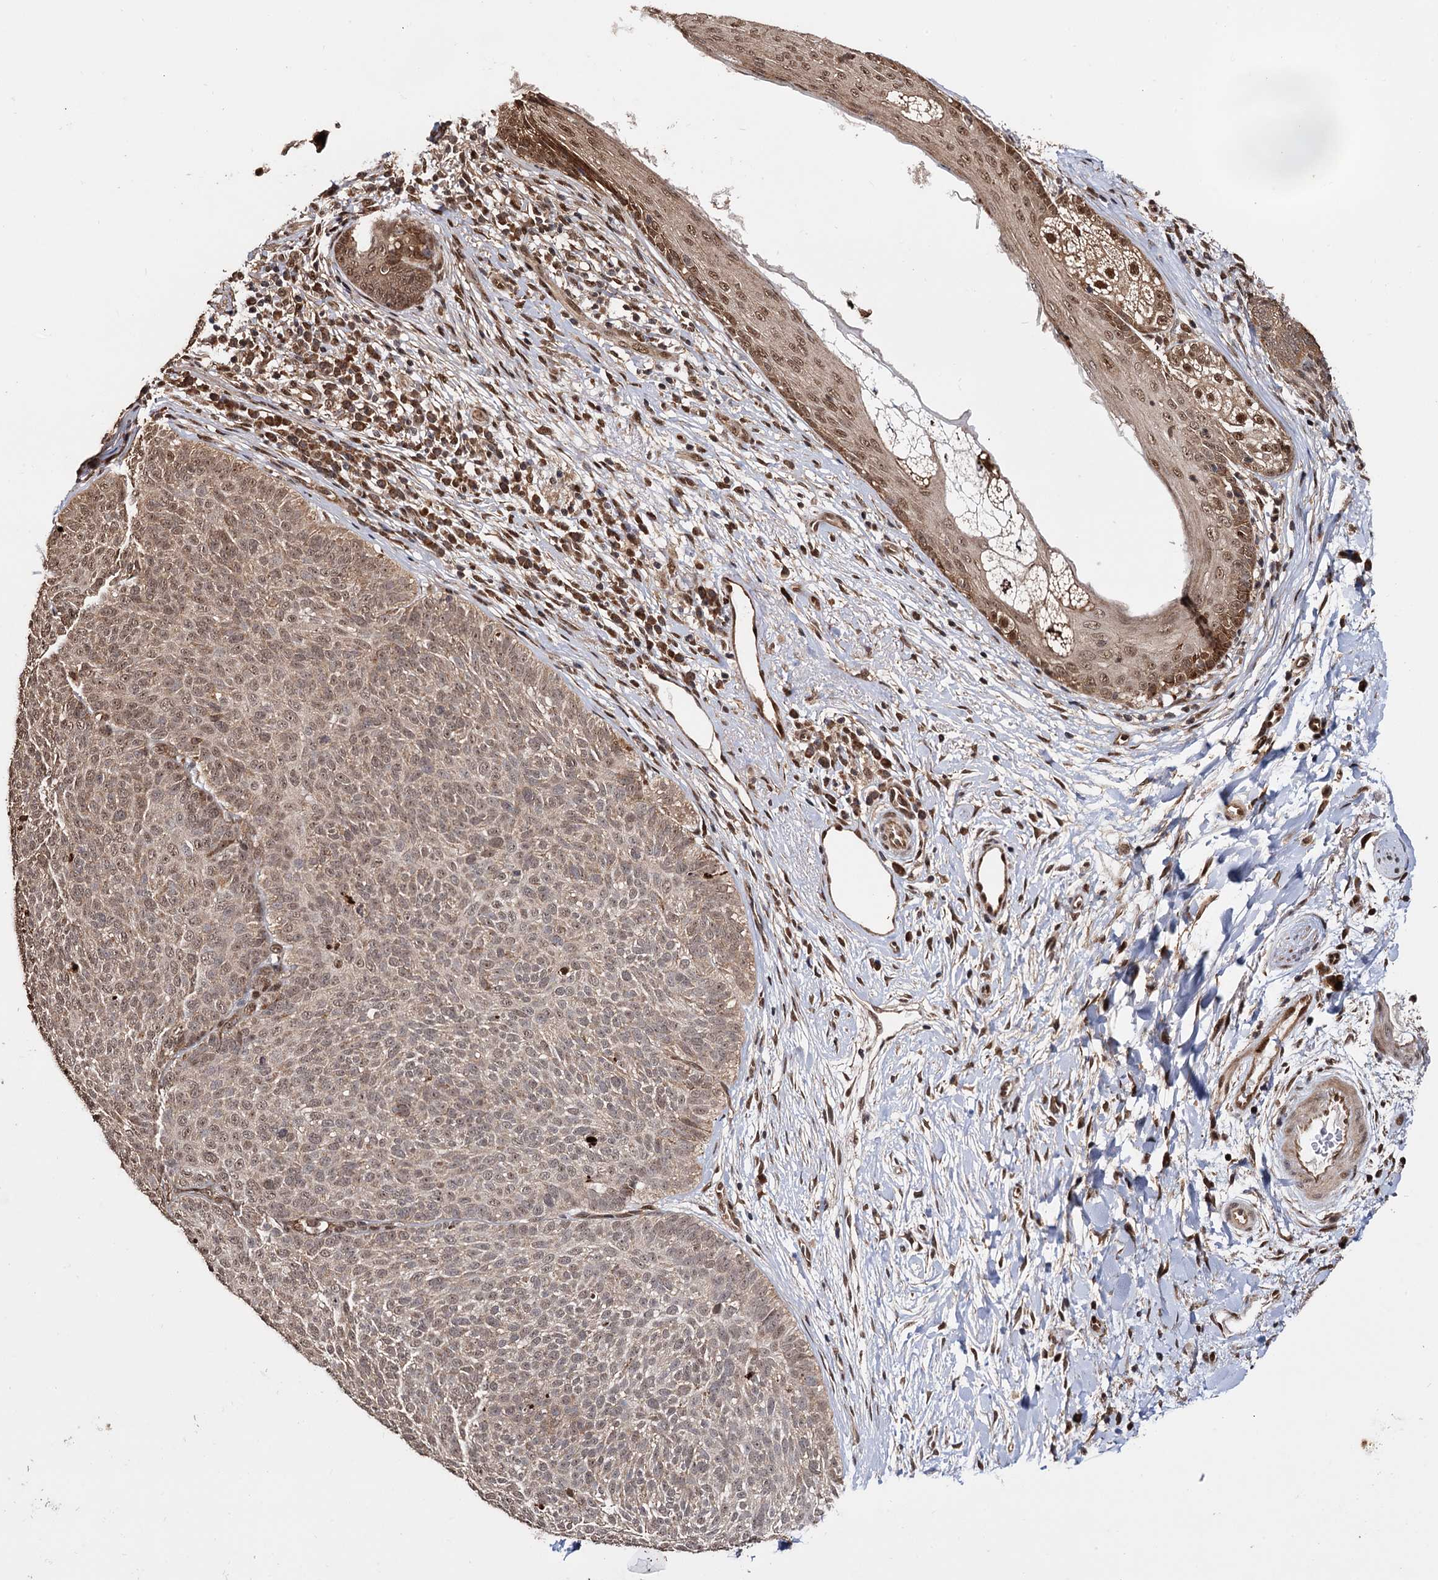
{"staining": {"intensity": "moderate", "quantity": ">75%", "location": "cytoplasmic/membranous,nuclear"}, "tissue": "skin cancer", "cell_type": "Tumor cells", "image_type": "cancer", "snomed": [{"axis": "morphology", "description": "Basal cell carcinoma"}, {"axis": "topography", "description": "Skin"}], "caption": "Protein staining of skin basal cell carcinoma tissue reveals moderate cytoplasmic/membranous and nuclear staining in about >75% of tumor cells.", "gene": "PIGB", "patient": {"sex": "male", "age": 85}}